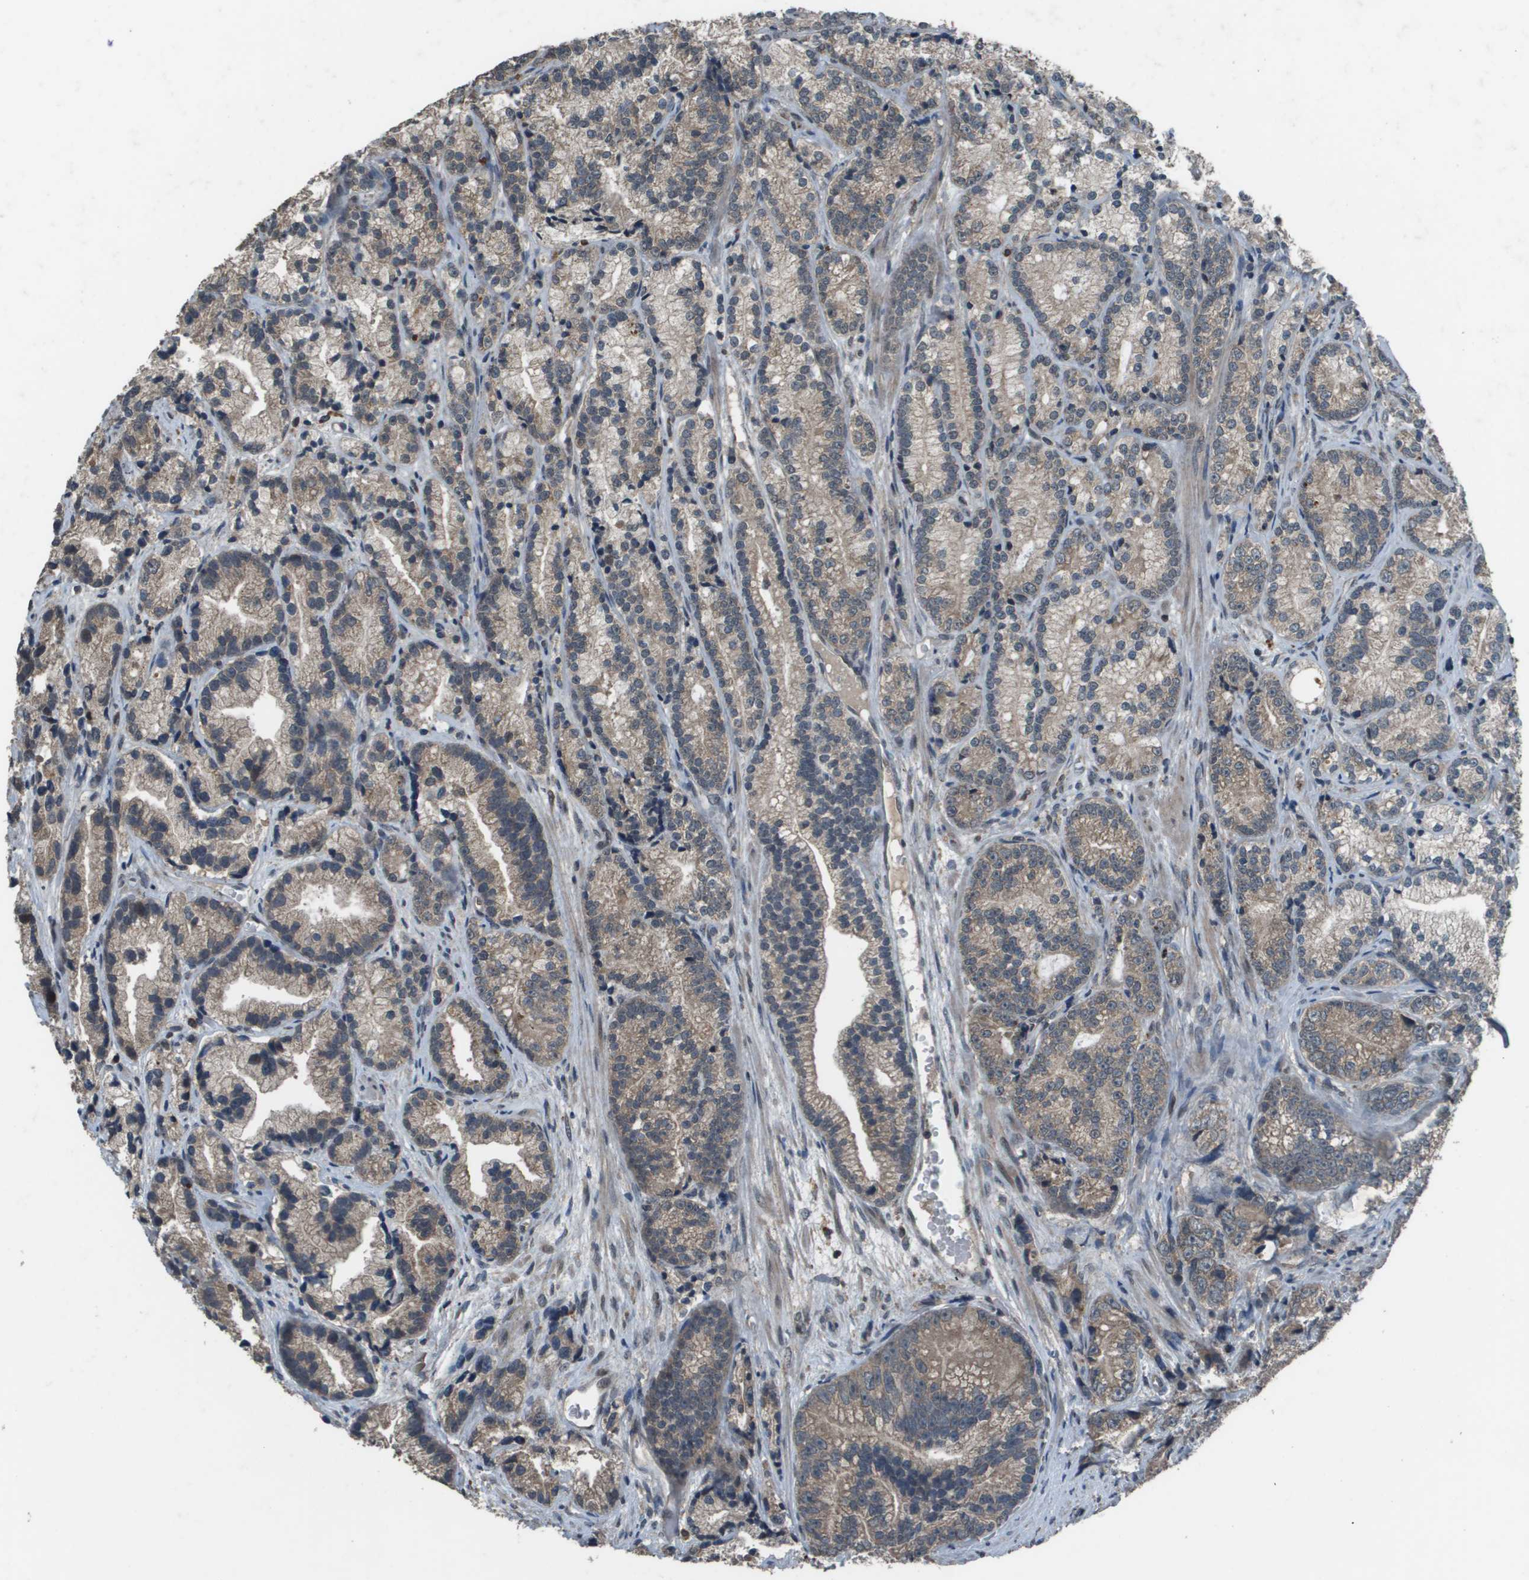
{"staining": {"intensity": "weak", "quantity": "25%-75%", "location": "cytoplasmic/membranous"}, "tissue": "prostate cancer", "cell_type": "Tumor cells", "image_type": "cancer", "snomed": [{"axis": "morphology", "description": "Adenocarcinoma, Low grade"}, {"axis": "topography", "description": "Prostate"}], "caption": "Immunohistochemistry of human prostate adenocarcinoma (low-grade) shows low levels of weak cytoplasmic/membranous staining in approximately 25%-75% of tumor cells. (DAB (3,3'-diaminobenzidine) IHC with brightfield microscopy, high magnification).", "gene": "GOSR2", "patient": {"sex": "male", "age": 89}}